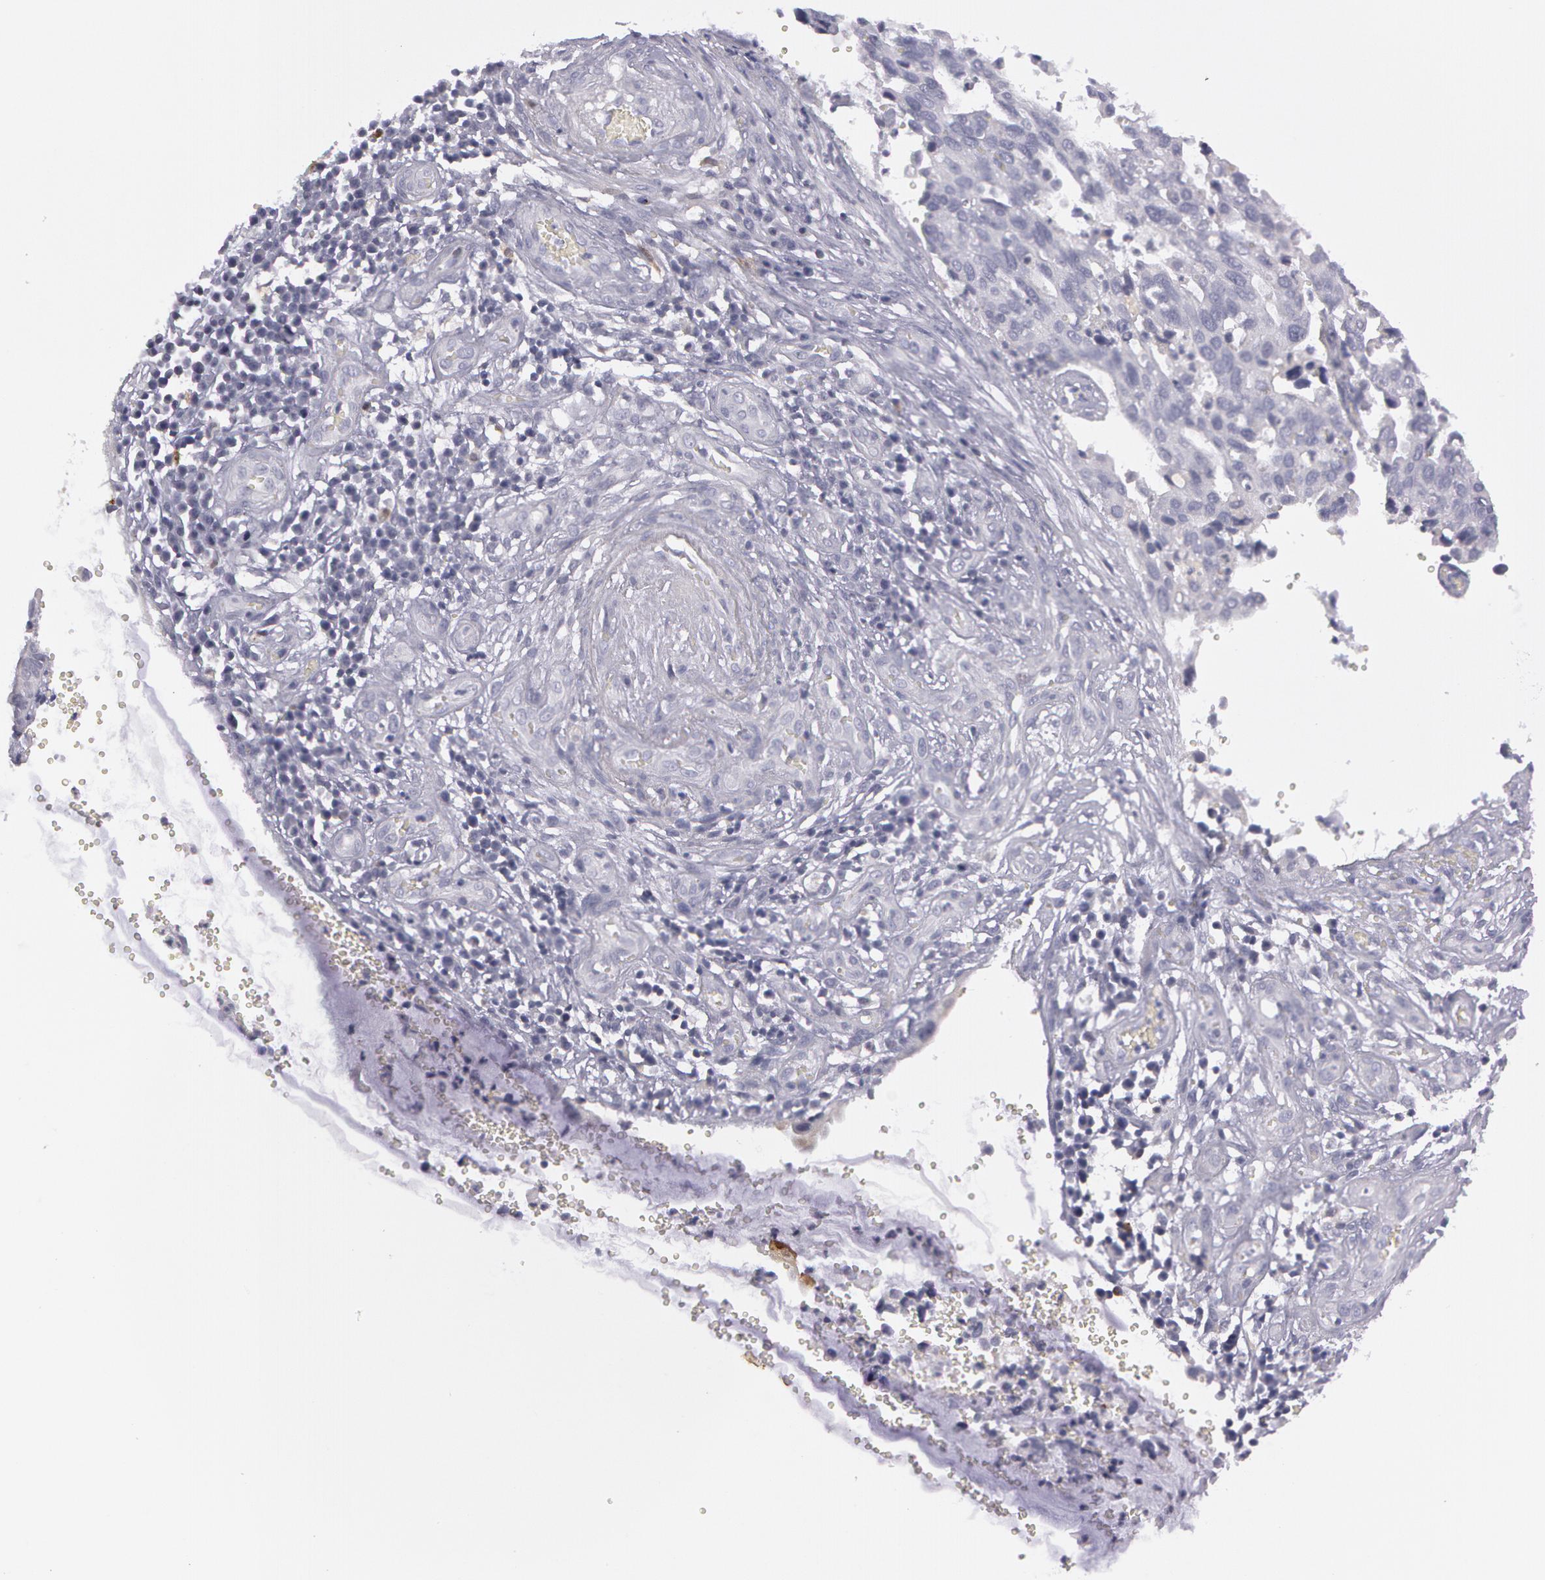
{"staining": {"intensity": "negative", "quantity": "none", "location": "none"}, "tissue": "cervical cancer", "cell_type": "Tumor cells", "image_type": "cancer", "snomed": [{"axis": "morphology", "description": "Normal tissue, NOS"}, {"axis": "morphology", "description": "Squamous cell carcinoma, NOS"}, {"axis": "topography", "description": "Cervix"}], "caption": "Immunohistochemistry (IHC) photomicrograph of neoplastic tissue: human squamous cell carcinoma (cervical) stained with DAB exhibits no significant protein positivity in tumor cells.", "gene": "IL1RN", "patient": {"sex": "female", "age": 45}}